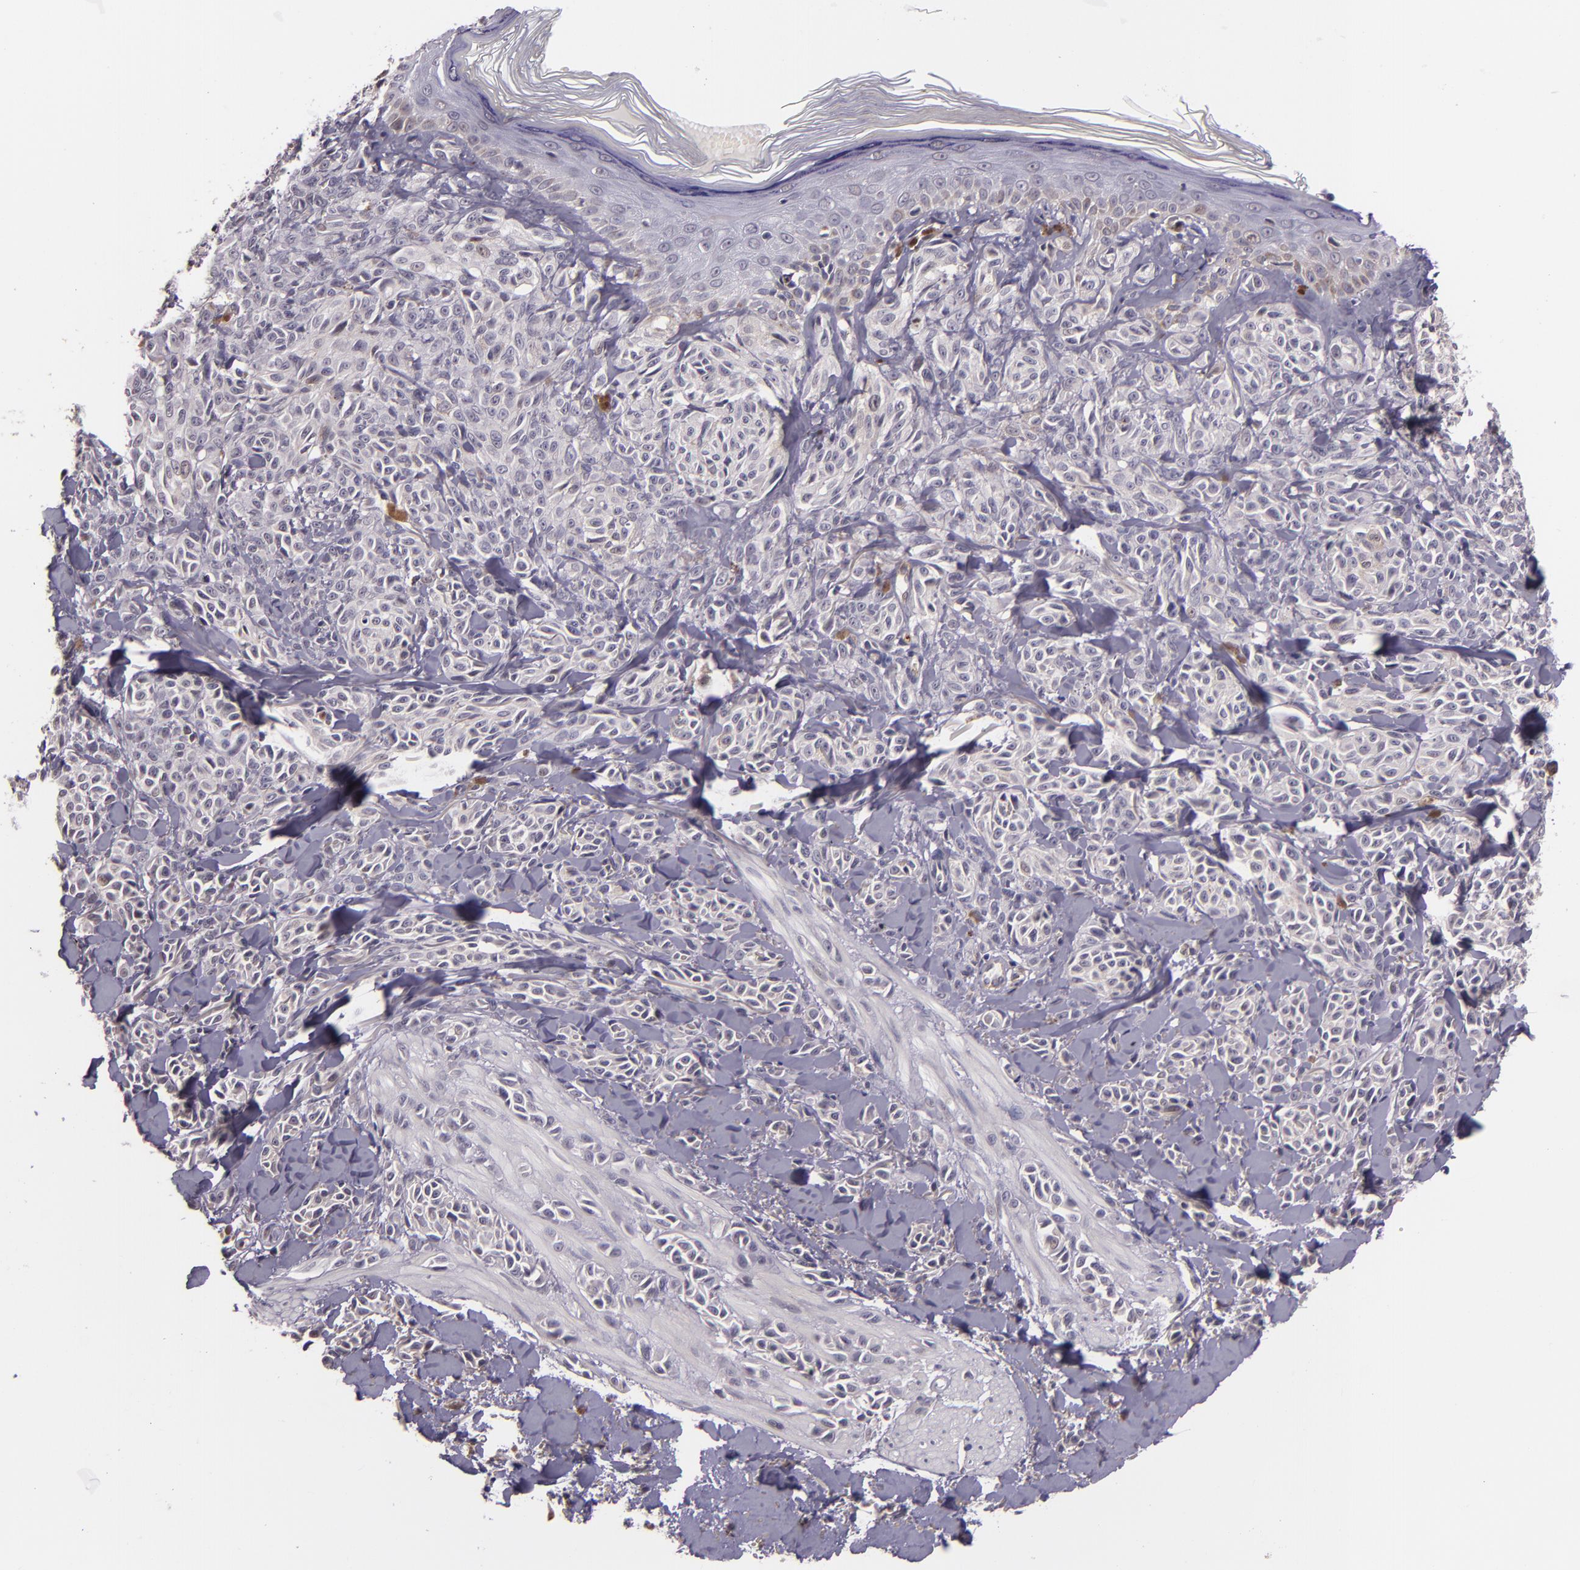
{"staining": {"intensity": "negative", "quantity": "none", "location": "none"}, "tissue": "melanoma", "cell_type": "Tumor cells", "image_type": "cancer", "snomed": [{"axis": "morphology", "description": "Malignant melanoma, NOS"}, {"axis": "topography", "description": "Skin"}], "caption": "Malignant melanoma stained for a protein using immunohistochemistry (IHC) displays no staining tumor cells.", "gene": "SYTL4", "patient": {"sex": "female", "age": 73}}